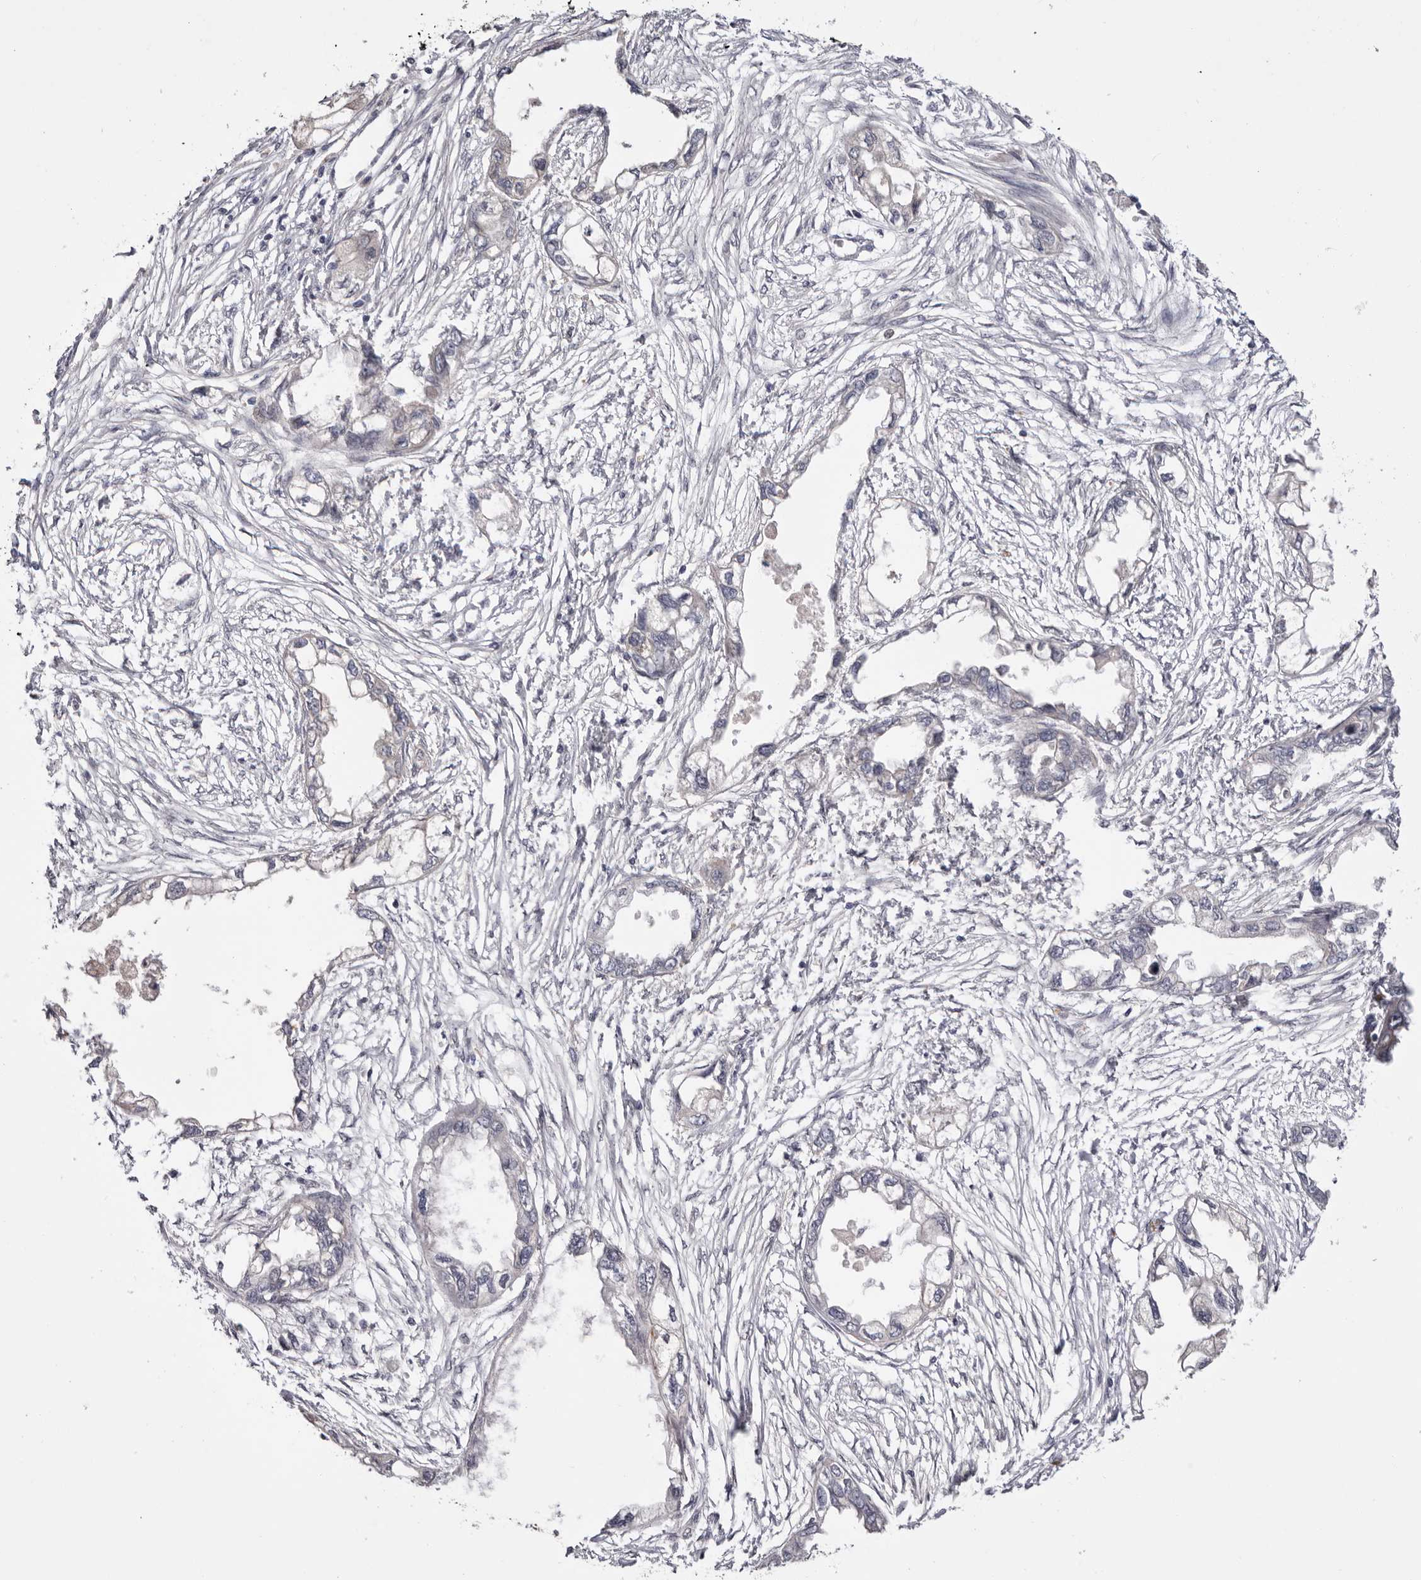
{"staining": {"intensity": "negative", "quantity": "none", "location": "none"}, "tissue": "endometrial cancer", "cell_type": "Tumor cells", "image_type": "cancer", "snomed": [{"axis": "morphology", "description": "Adenocarcinoma, NOS"}, {"axis": "morphology", "description": "Adenocarcinoma, metastatic, NOS"}, {"axis": "topography", "description": "Adipose tissue"}, {"axis": "topography", "description": "Endometrium"}], "caption": "This is a image of IHC staining of endometrial cancer (metastatic adenocarcinoma), which shows no staining in tumor cells.", "gene": "LMLN", "patient": {"sex": "female", "age": 67}}